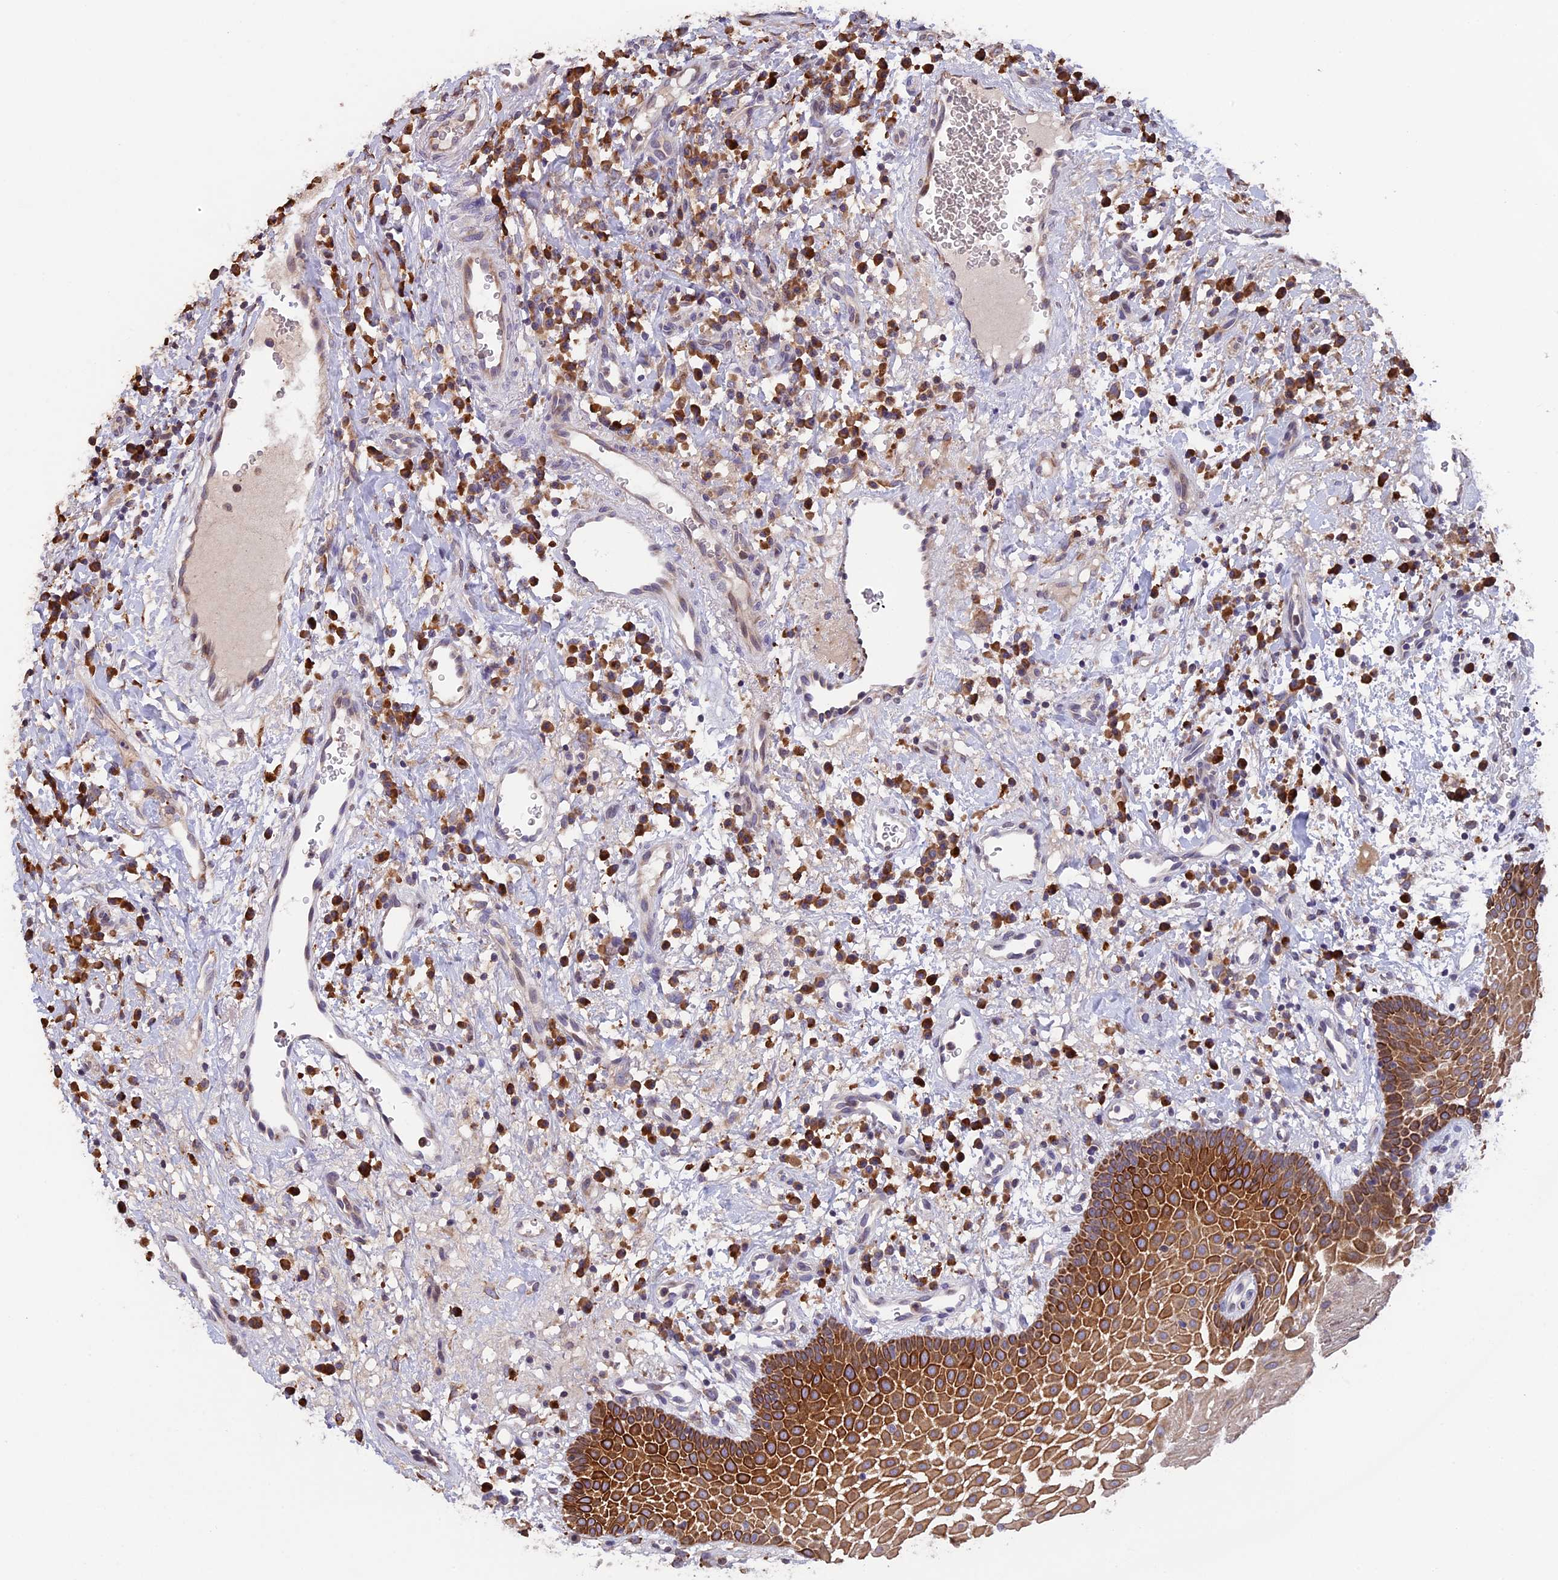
{"staining": {"intensity": "strong", "quantity": "25%-75%", "location": "cytoplasmic/membranous"}, "tissue": "oral mucosa", "cell_type": "Squamous epithelial cells", "image_type": "normal", "snomed": [{"axis": "morphology", "description": "Normal tissue, NOS"}, {"axis": "topography", "description": "Oral tissue"}], "caption": "A histopathology image of oral mucosa stained for a protein shows strong cytoplasmic/membranous brown staining in squamous epithelial cells. The staining is performed using DAB (3,3'-diaminobenzidine) brown chromogen to label protein expression. The nuclei are counter-stained blue using hematoxylin.", "gene": "DMRTA2", "patient": {"sex": "male", "age": 74}}